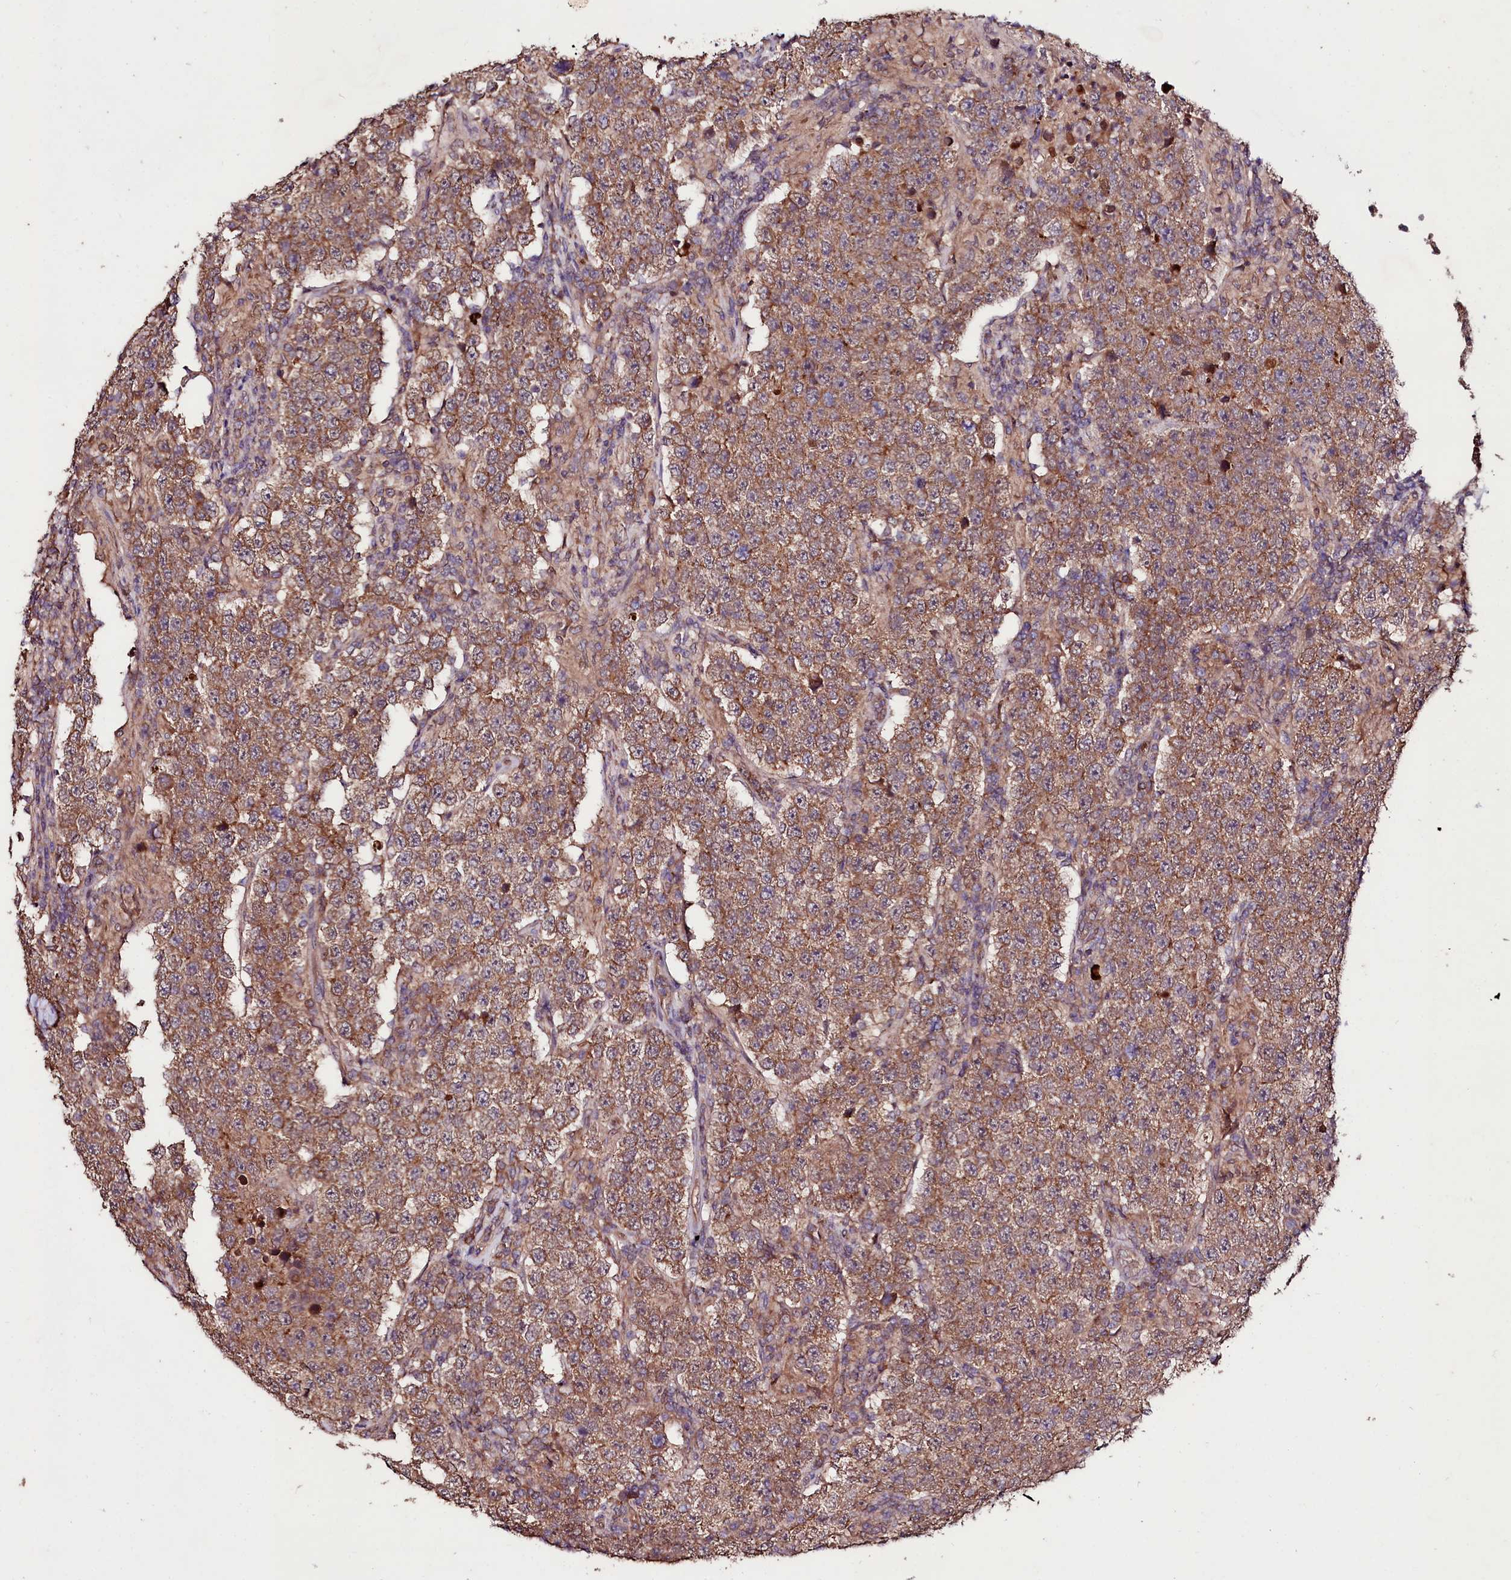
{"staining": {"intensity": "moderate", "quantity": ">75%", "location": "cytoplasmic/membranous"}, "tissue": "testis cancer", "cell_type": "Tumor cells", "image_type": "cancer", "snomed": [{"axis": "morphology", "description": "Normal tissue, NOS"}, {"axis": "morphology", "description": "Urothelial carcinoma, High grade"}, {"axis": "morphology", "description": "Seminoma, NOS"}, {"axis": "morphology", "description": "Carcinoma, Embryonal, NOS"}, {"axis": "topography", "description": "Urinary bladder"}, {"axis": "topography", "description": "Testis"}], "caption": "DAB immunohistochemical staining of human embryonal carcinoma (testis) displays moderate cytoplasmic/membranous protein expression in approximately >75% of tumor cells.", "gene": "KLRB1", "patient": {"sex": "male", "age": 41}}